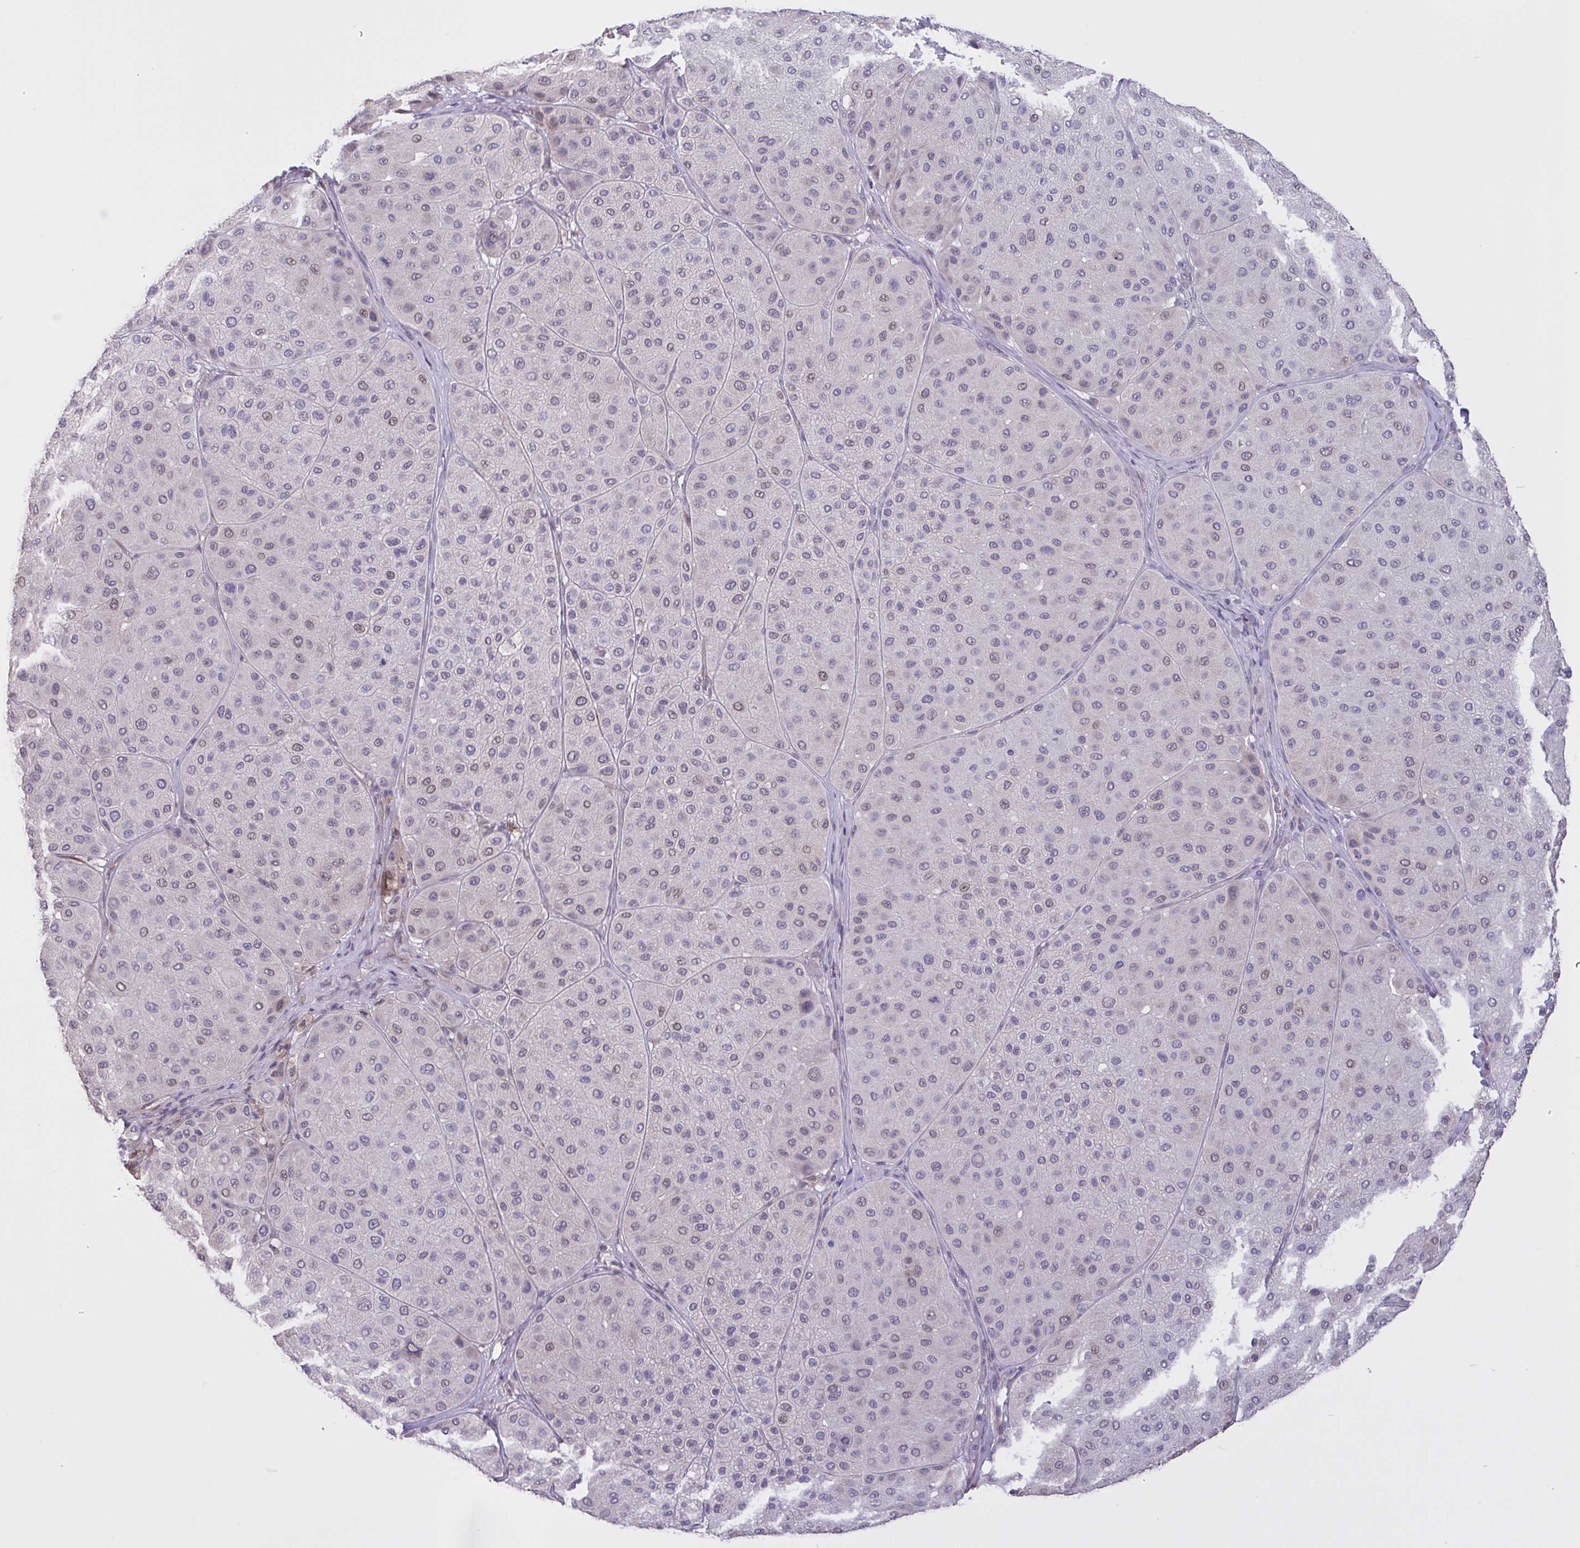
{"staining": {"intensity": "weak", "quantity": "<25%", "location": "nuclear"}, "tissue": "melanoma", "cell_type": "Tumor cells", "image_type": "cancer", "snomed": [{"axis": "morphology", "description": "Malignant melanoma, Metastatic site"}, {"axis": "topography", "description": "Smooth muscle"}], "caption": "IHC micrograph of melanoma stained for a protein (brown), which exhibits no positivity in tumor cells.", "gene": "MRGPRX2", "patient": {"sex": "male", "age": 41}}